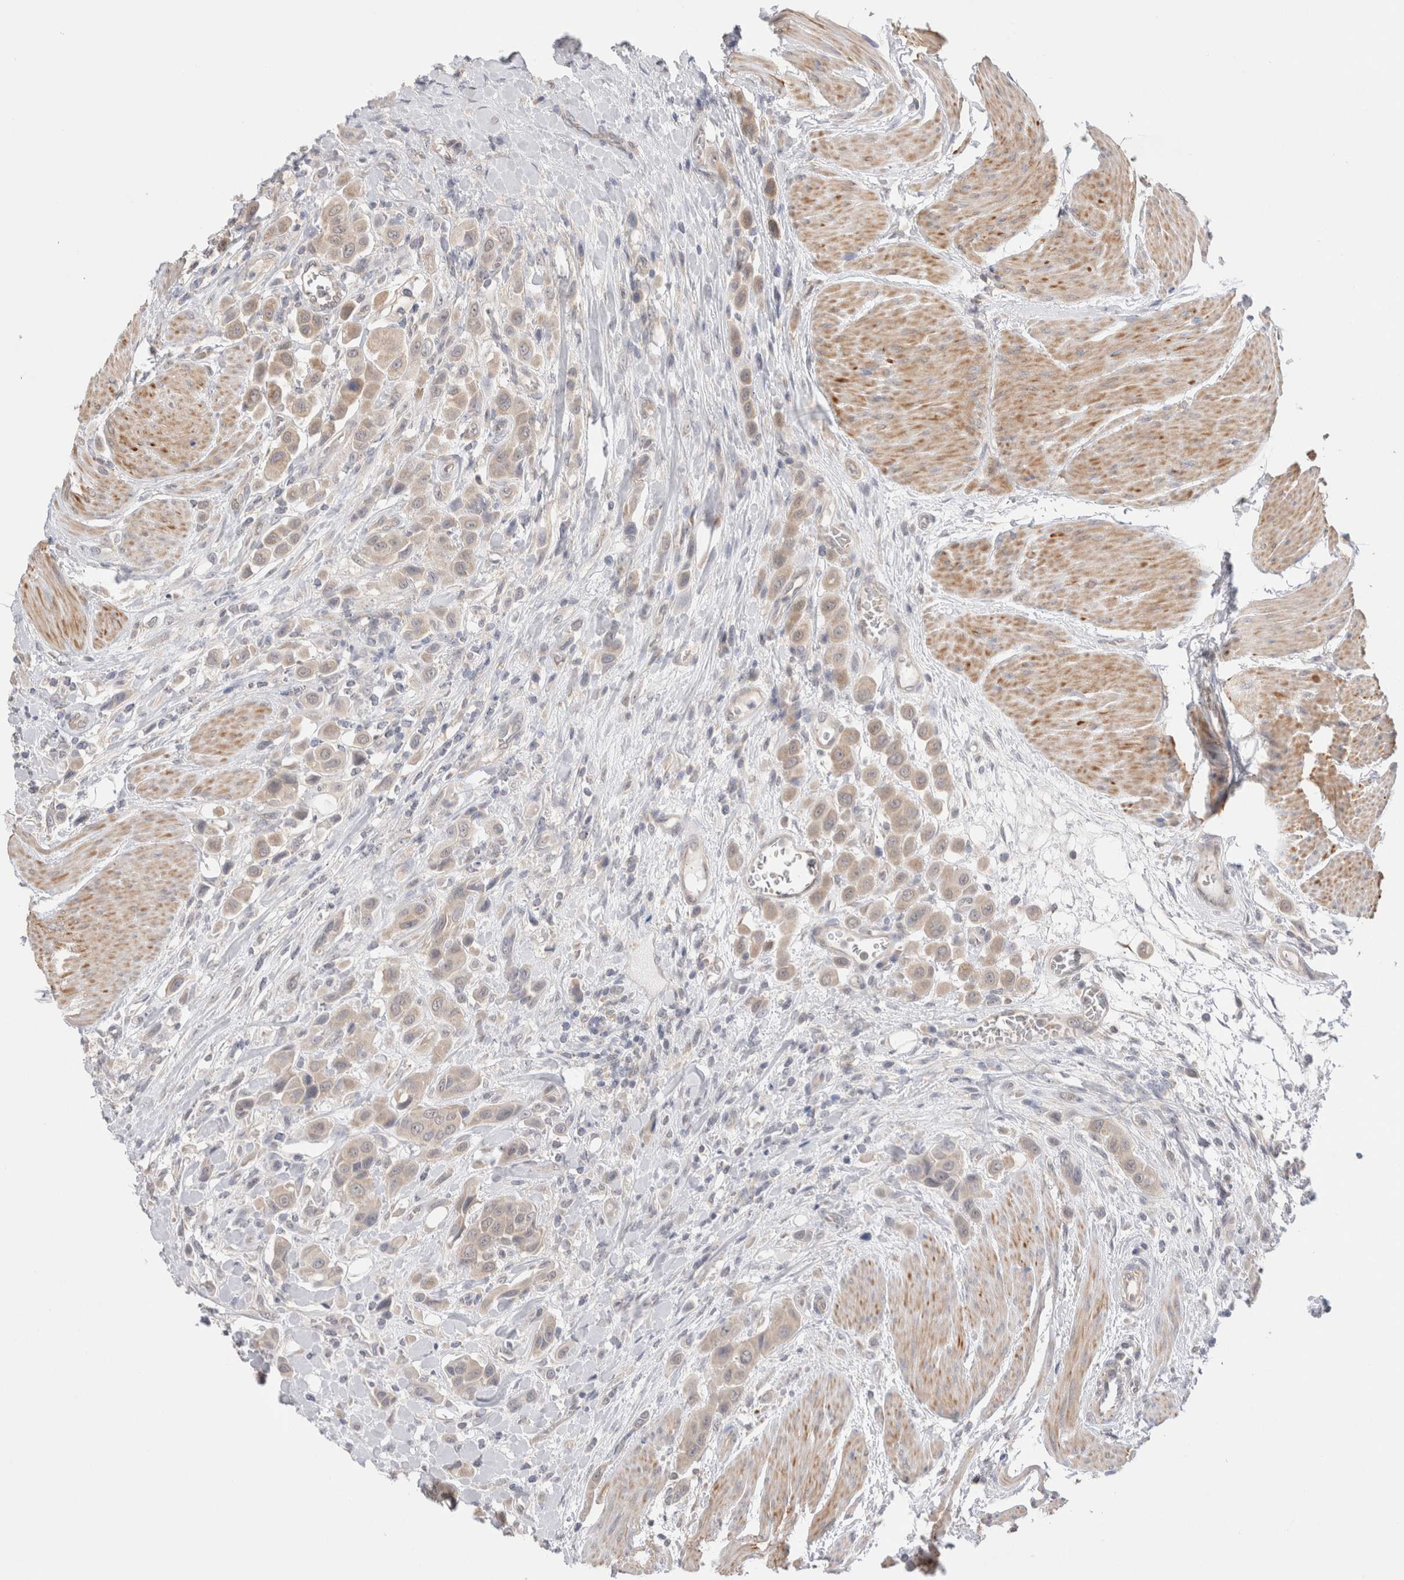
{"staining": {"intensity": "weak", "quantity": ">75%", "location": "cytoplasmic/membranous"}, "tissue": "urothelial cancer", "cell_type": "Tumor cells", "image_type": "cancer", "snomed": [{"axis": "morphology", "description": "Urothelial carcinoma, High grade"}, {"axis": "topography", "description": "Urinary bladder"}], "caption": "DAB immunohistochemical staining of human urothelial carcinoma (high-grade) shows weak cytoplasmic/membranous protein expression in approximately >75% of tumor cells.", "gene": "NDOR1", "patient": {"sex": "male", "age": 50}}